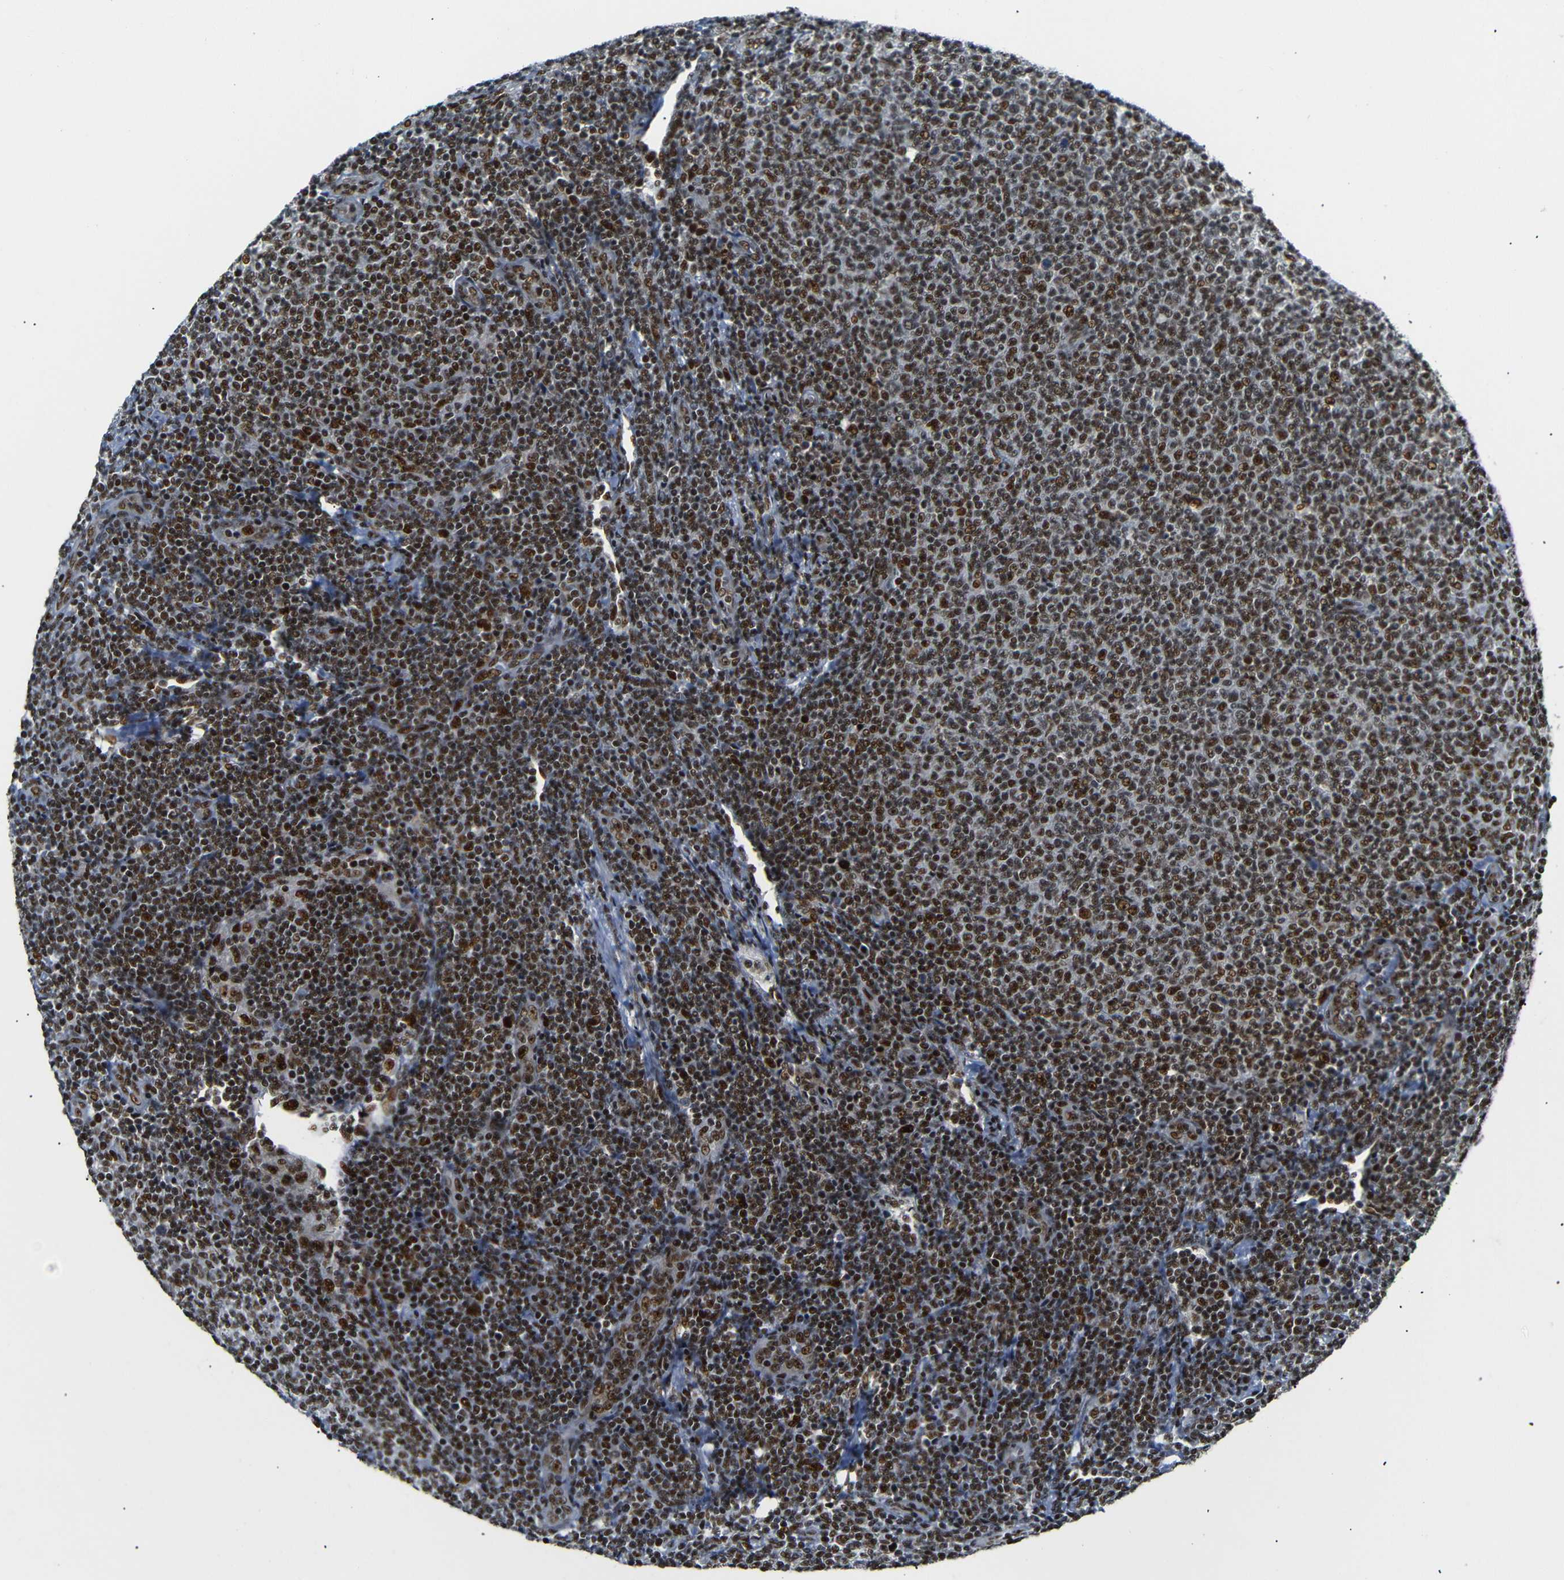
{"staining": {"intensity": "strong", "quantity": ">75%", "location": "nuclear"}, "tissue": "lymphoma", "cell_type": "Tumor cells", "image_type": "cancer", "snomed": [{"axis": "morphology", "description": "Malignant lymphoma, non-Hodgkin's type, Low grade"}, {"axis": "topography", "description": "Lymph node"}], "caption": "This image displays malignant lymphoma, non-Hodgkin's type (low-grade) stained with IHC to label a protein in brown. The nuclear of tumor cells show strong positivity for the protein. Nuclei are counter-stained blue.", "gene": "SETDB2", "patient": {"sex": "male", "age": 66}}